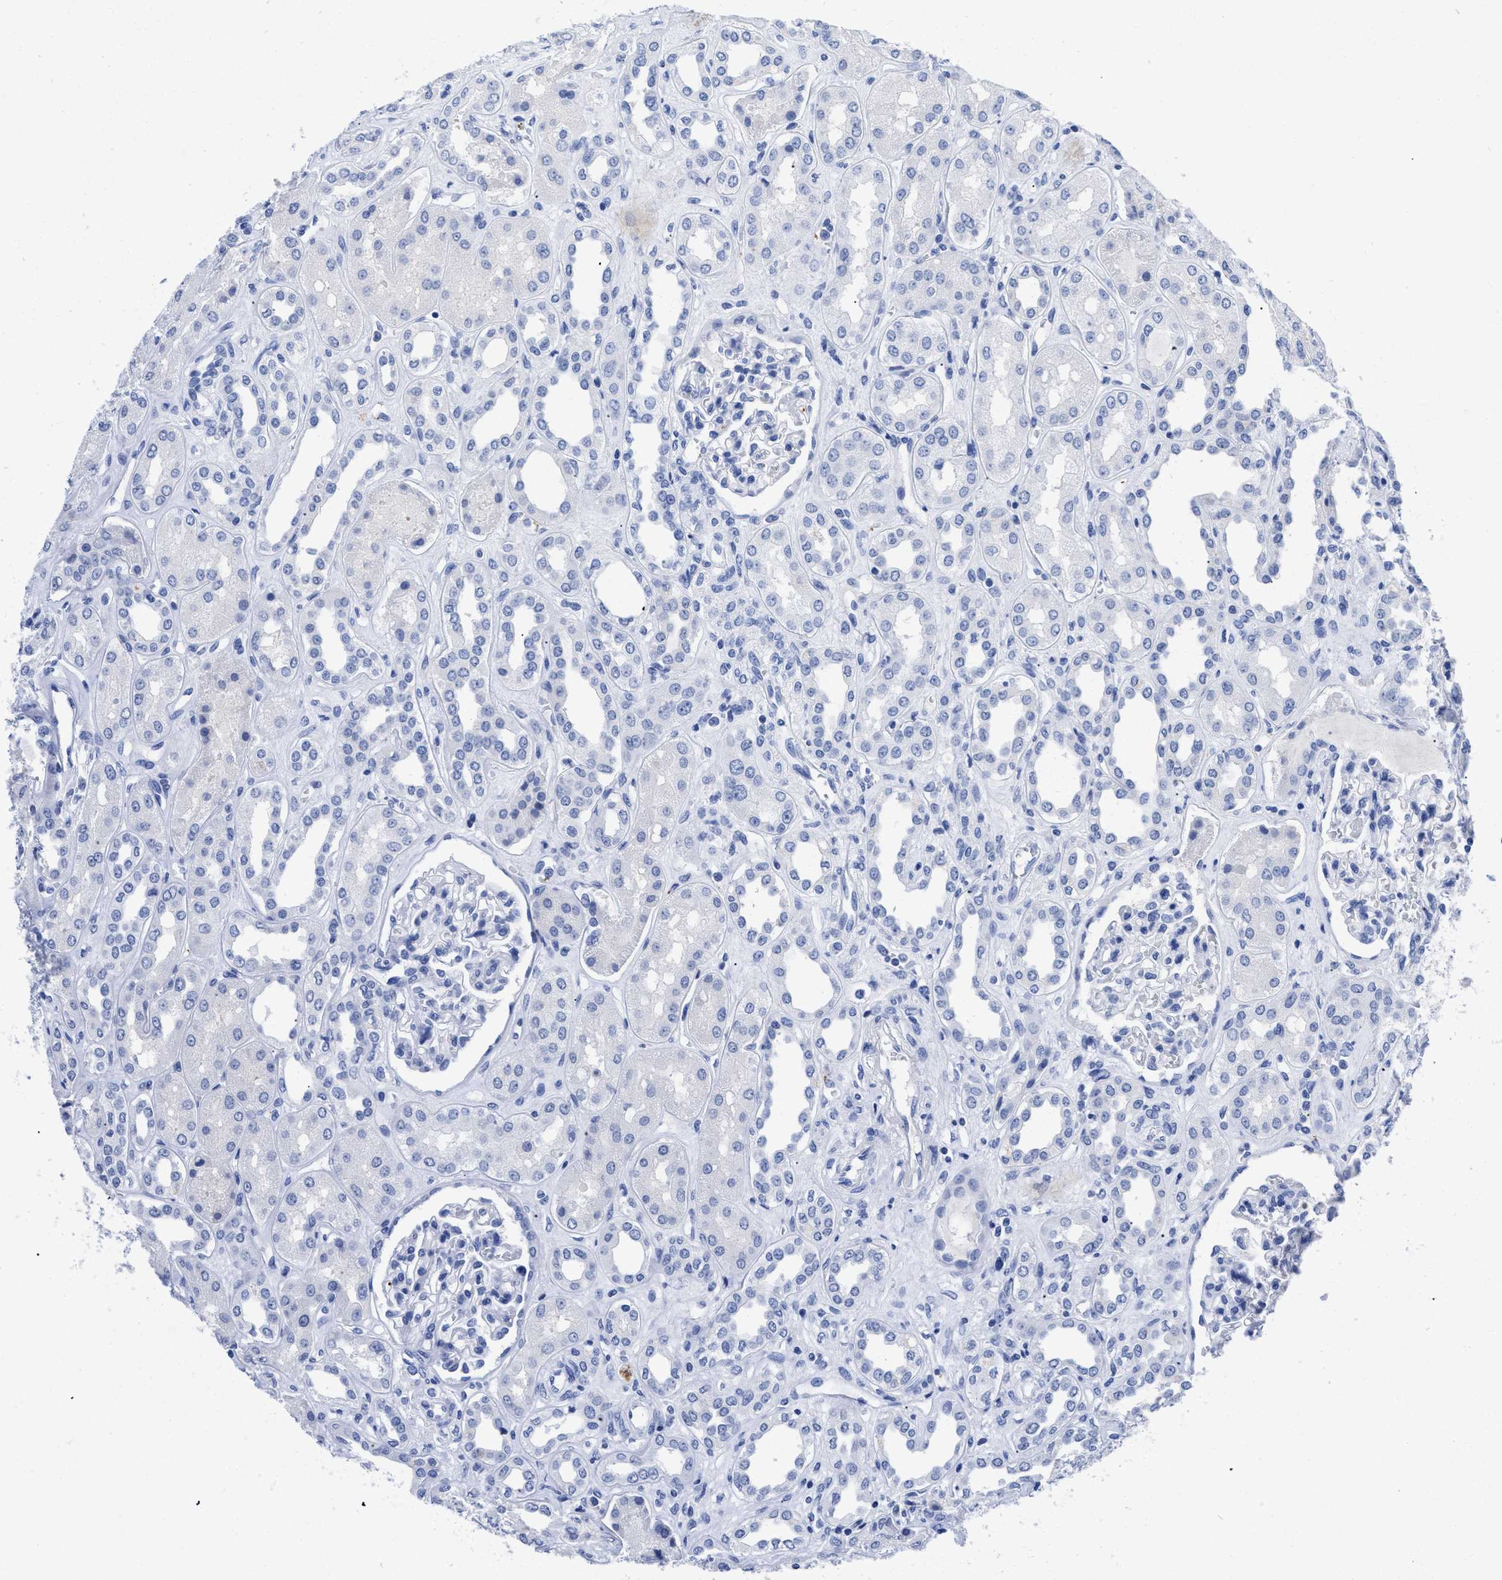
{"staining": {"intensity": "negative", "quantity": "none", "location": "none"}, "tissue": "kidney", "cell_type": "Cells in glomeruli", "image_type": "normal", "snomed": [{"axis": "morphology", "description": "Normal tissue, NOS"}, {"axis": "topography", "description": "Kidney"}], "caption": "This is a image of immunohistochemistry staining of benign kidney, which shows no staining in cells in glomeruli. (Stains: DAB immunohistochemistry (IHC) with hematoxylin counter stain, Microscopy: brightfield microscopy at high magnification).", "gene": "TREML1", "patient": {"sex": "male", "age": 59}}